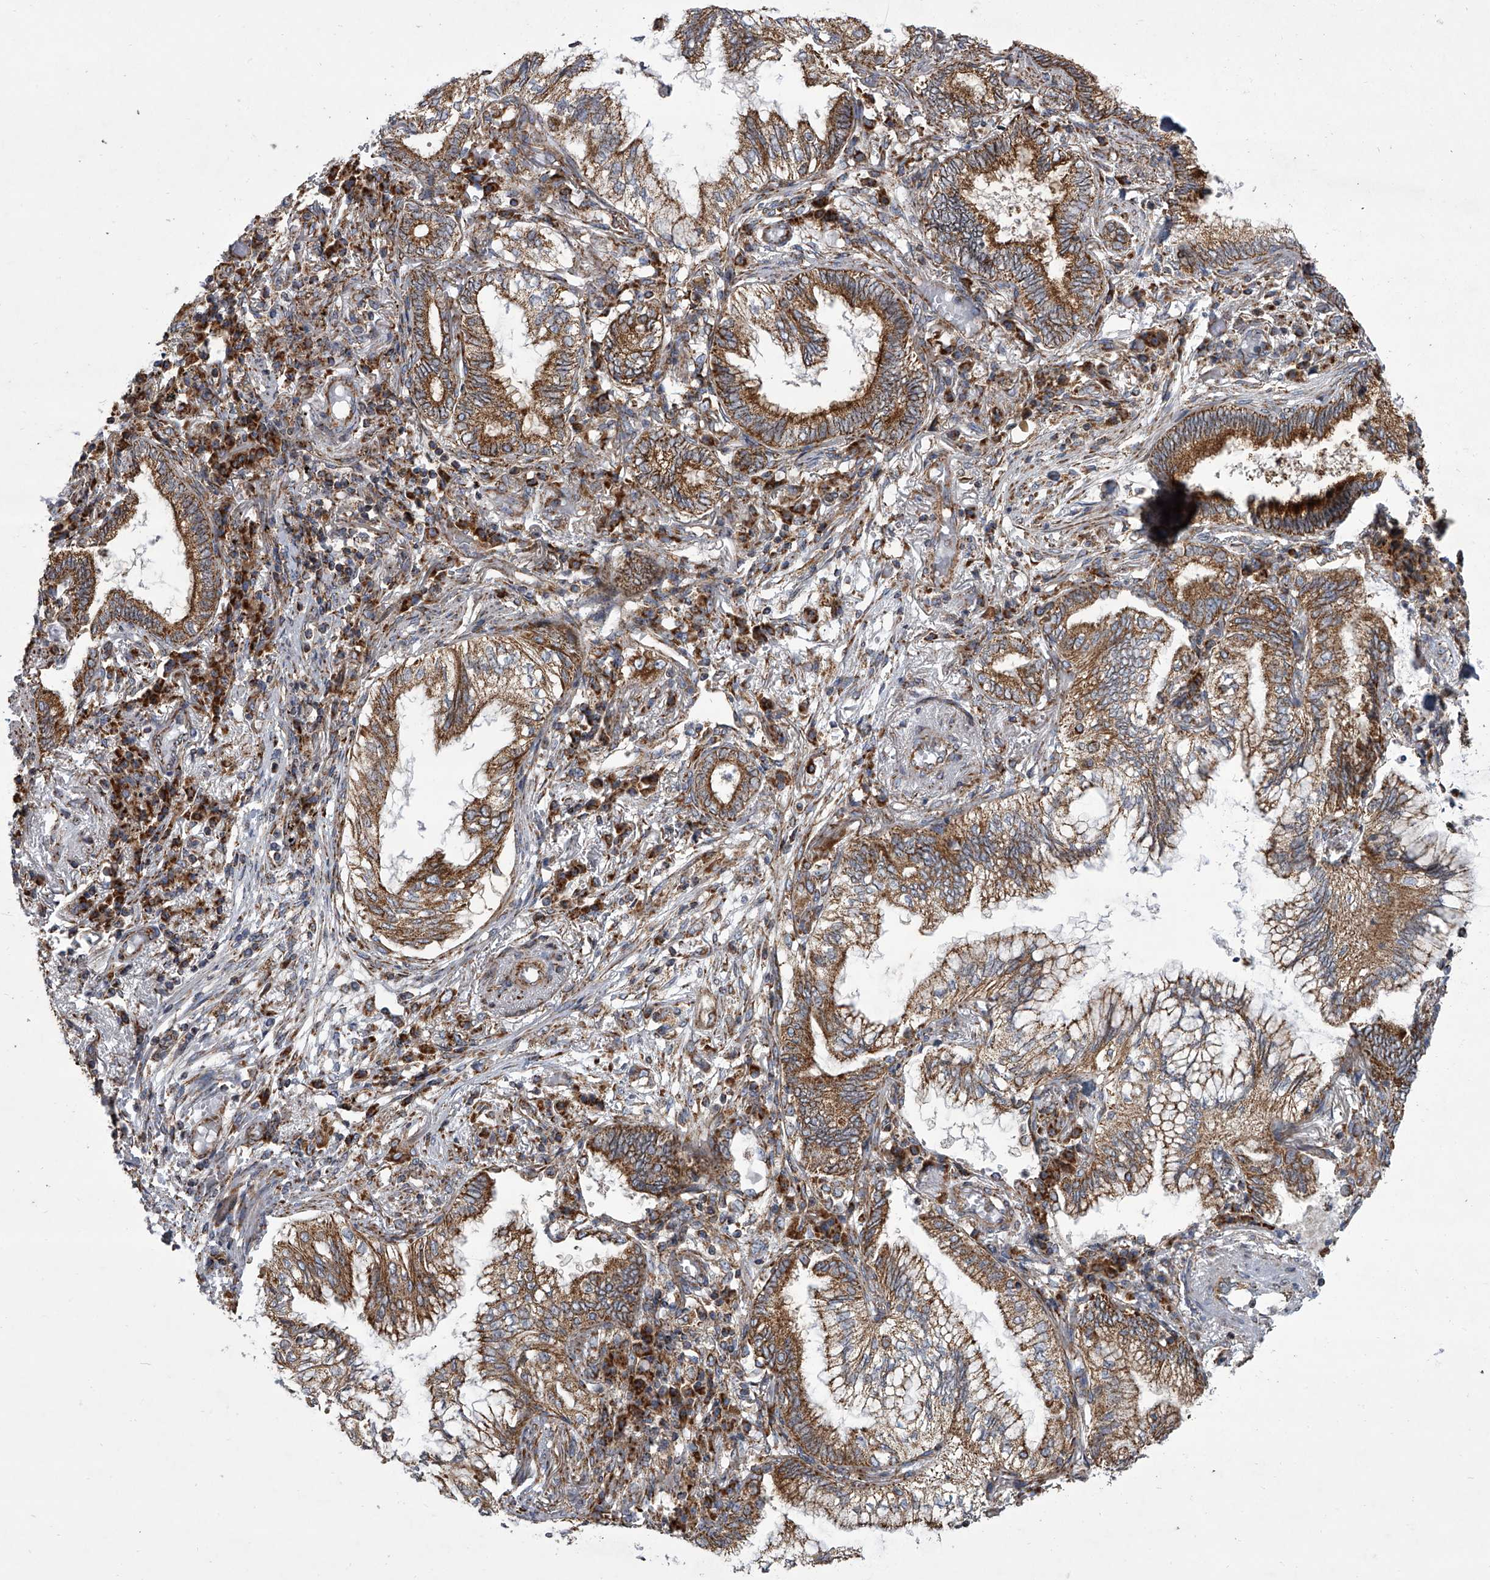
{"staining": {"intensity": "moderate", "quantity": ">75%", "location": "cytoplasmic/membranous"}, "tissue": "lung cancer", "cell_type": "Tumor cells", "image_type": "cancer", "snomed": [{"axis": "morphology", "description": "Adenocarcinoma, NOS"}, {"axis": "topography", "description": "Lung"}], "caption": "Lung adenocarcinoma stained with a brown dye demonstrates moderate cytoplasmic/membranous positive positivity in about >75% of tumor cells.", "gene": "ZC3H15", "patient": {"sex": "female", "age": 70}}